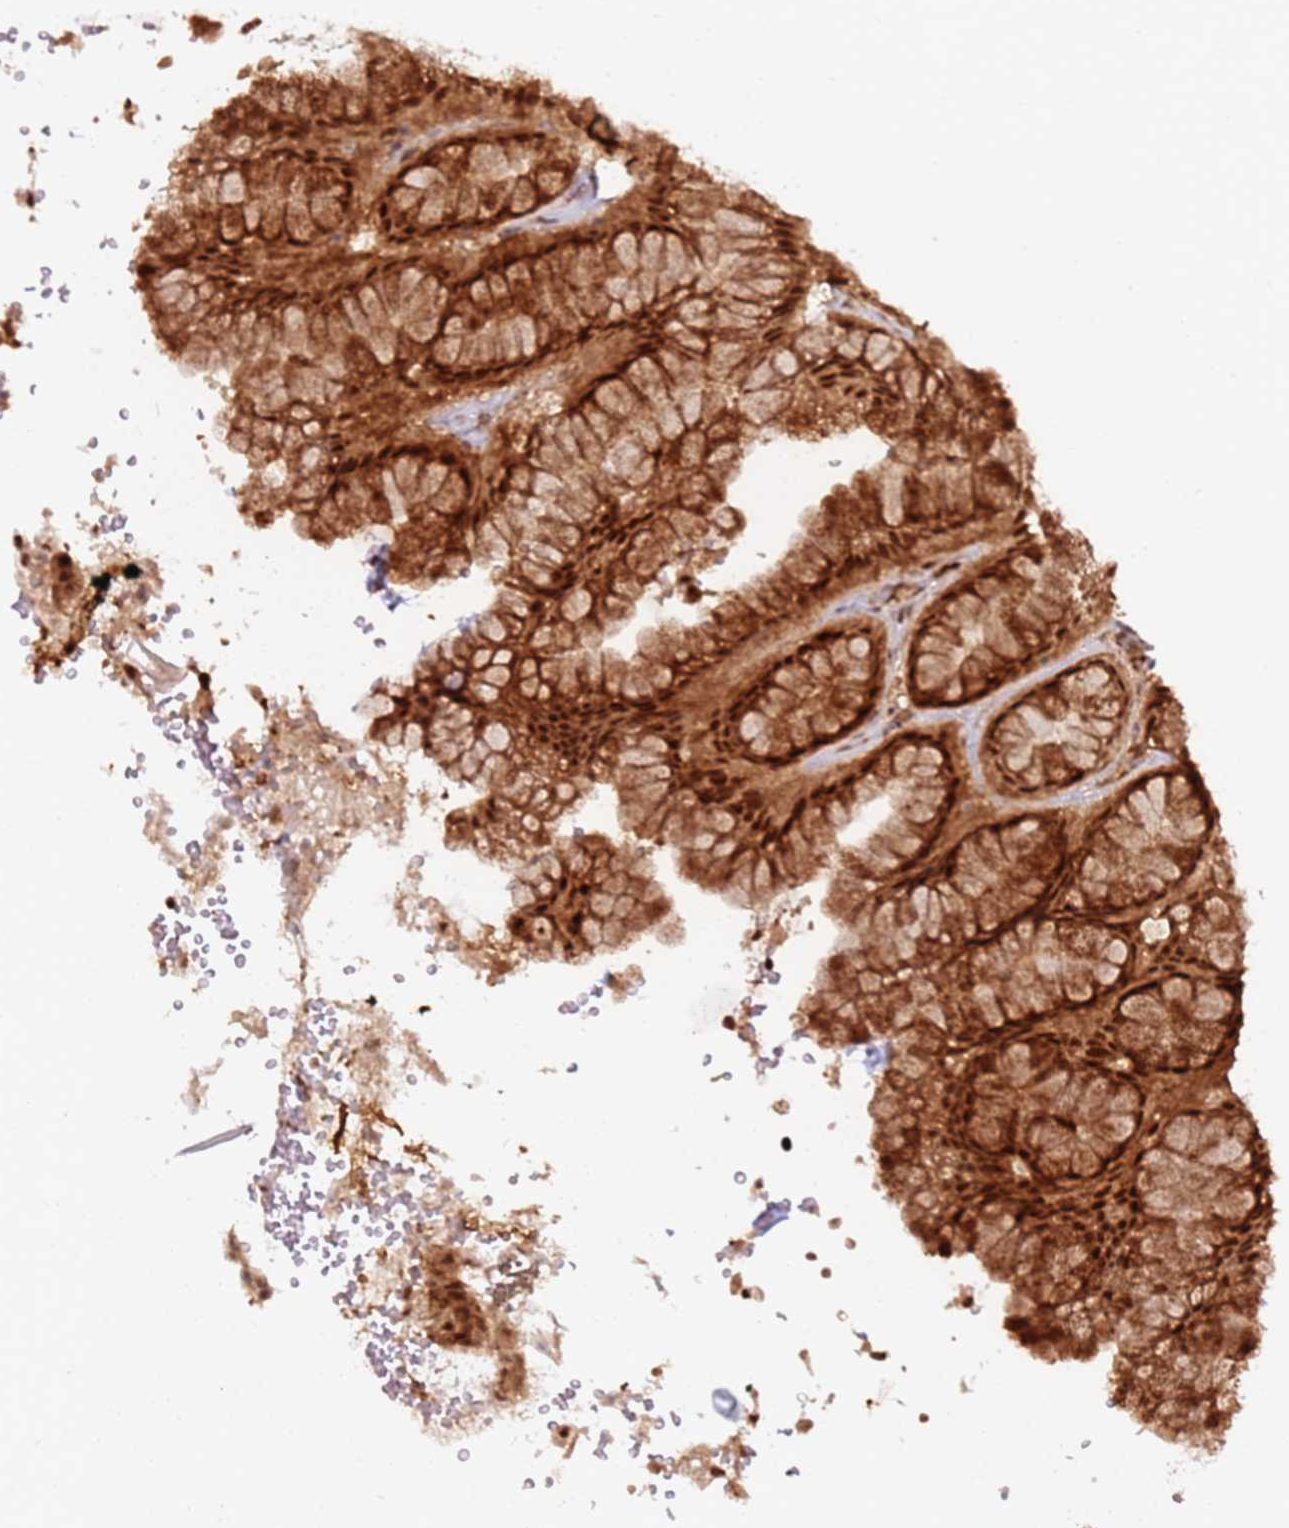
{"staining": {"intensity": "strong", "quantity": "25%-75%", "location": "cytoplasmic/membranous,nuclear"}, "tissue": "stomach", "cell_type": "Glandular cells", "image_type": "normal", "snomed": [{"axis": "morphology", "description": "Normal tissue, NOS"}, {"axis": "topography", "description": "Stomach, upper"}, {"axis": "topography", "description": "Stomach, lower"}], "caption": "Brown immunohistochemical staining in unremarkable stomach shows strong cytoplasmic/membranous,nuclear staining in approximately 25%-75% of glandular cells.", "gene": "RGS18", "patient": {"sex": "male", "age": 67}}